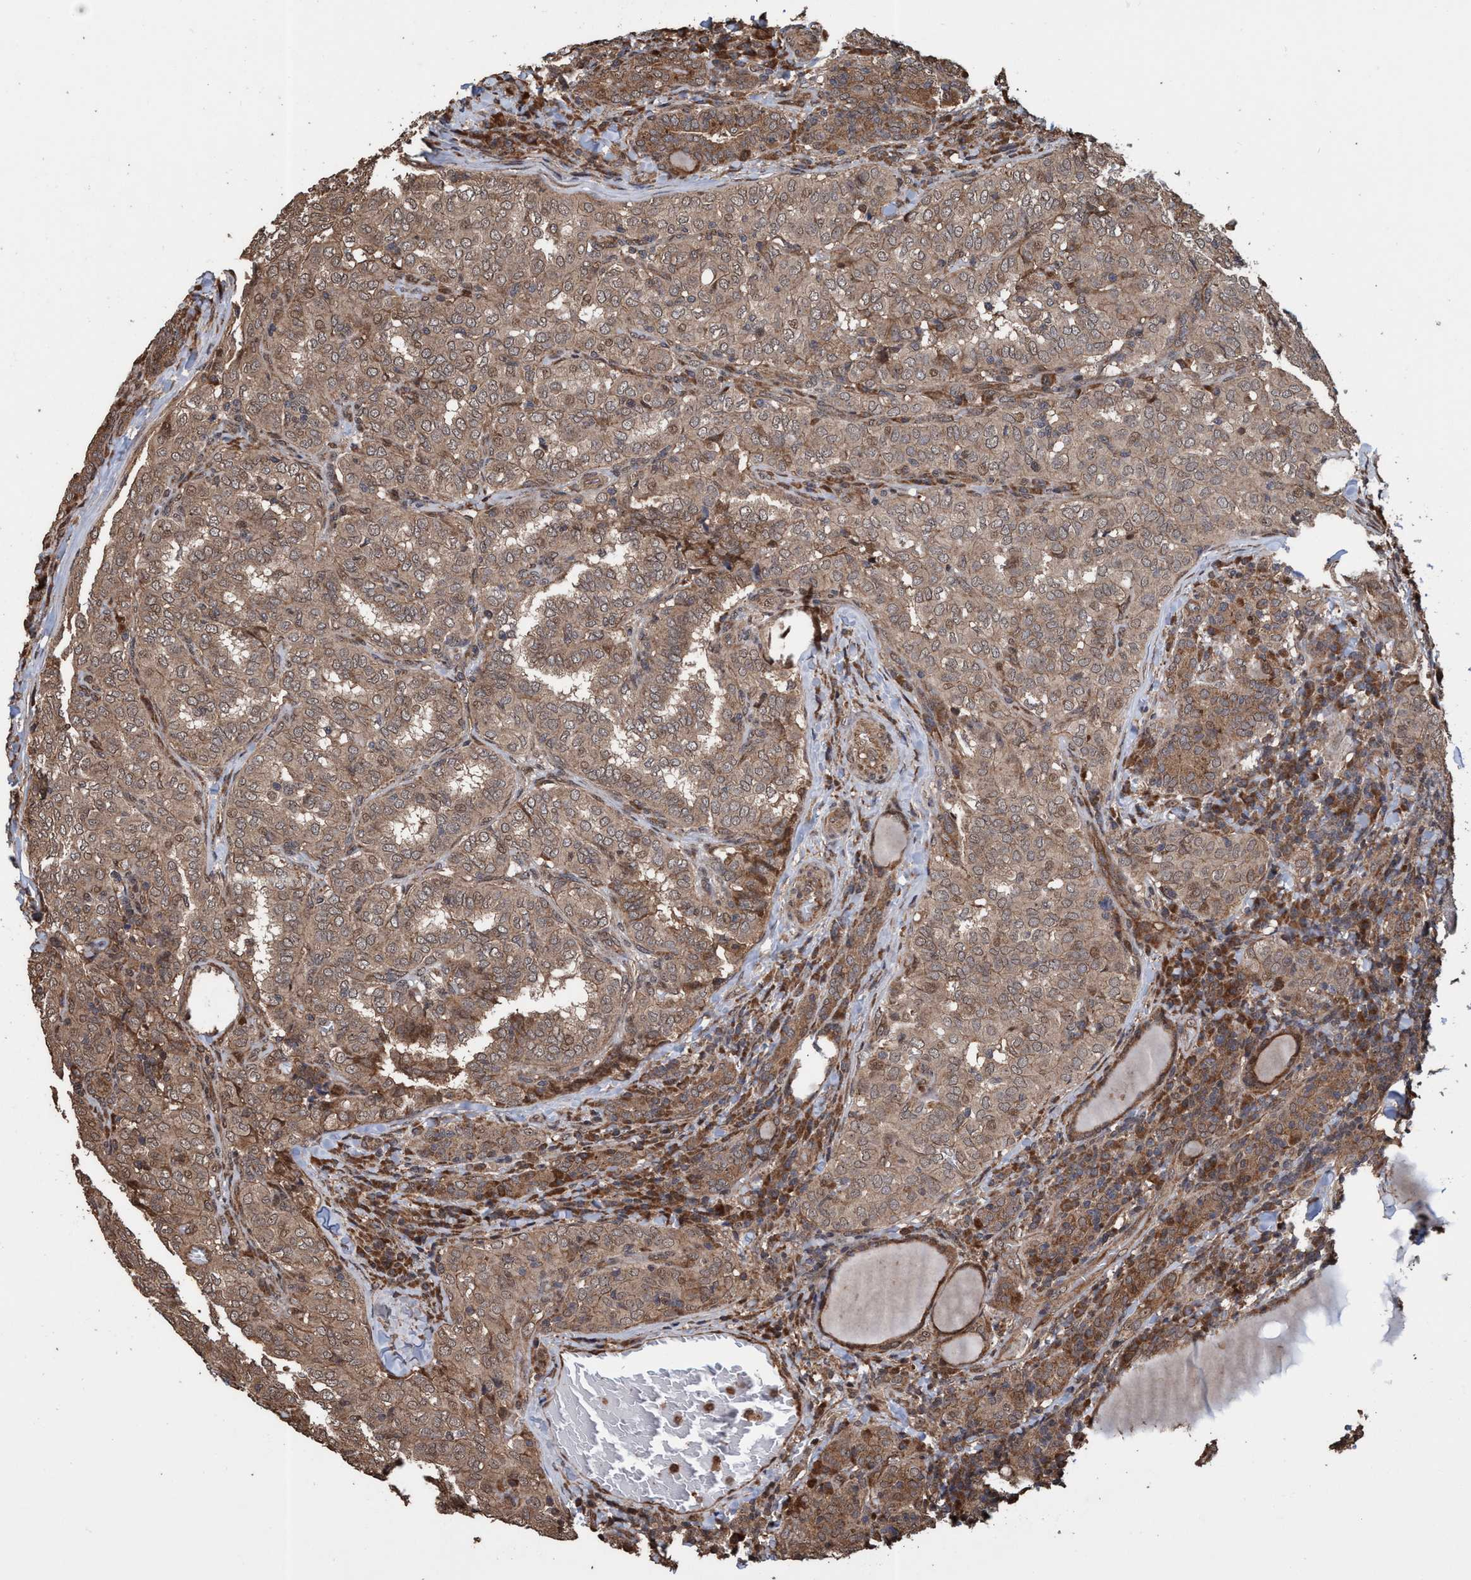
{"staining": {"intensity": "moderate", "quantity": ">75%", "location": "cytoplasmic/membranous,nuclear"}, "tissue": "thyroid cancer", "cell_type": "Tumor cells", "image_type": "cancer", "snomed": [{"axis": "morphology", "description": "Papillary adenocarcinoma, NOS"}, {"axis": "topography", "description": "Thyroid gland"}], "caption": "Immunohistochemical staining of human thyroid cancer displays moderate cytoplasmic/membranous and nuclear protein staining in approximately >75% of tumor cells.", "gene": "TRPC7", "patient": {"sex": "female", "age": 30}}